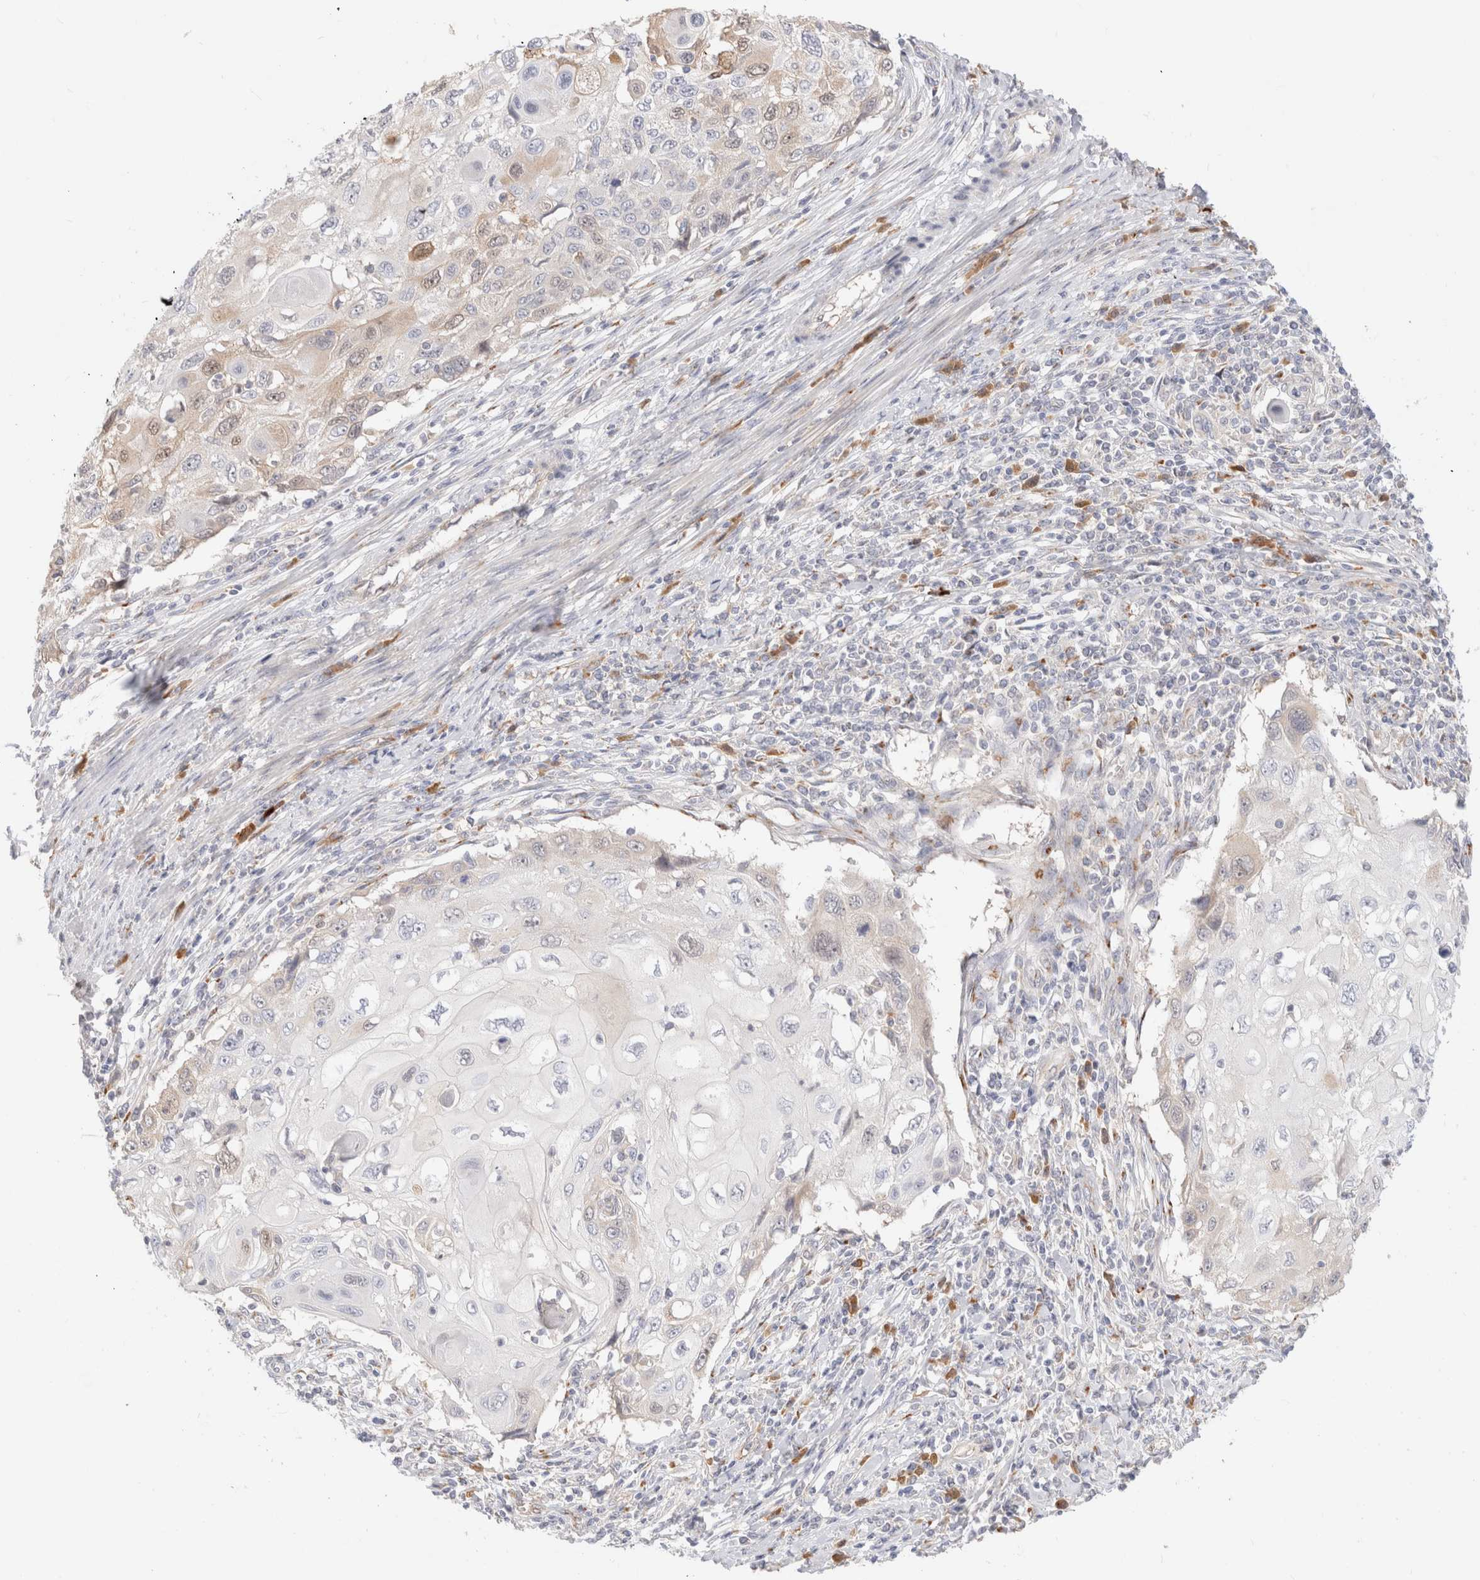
{"staining": {"intensity": "weak", "quantity": "<25%", "location": "cytoplasmic/membranous,nuclear"}, "tissue": "cervical cancer", "cell_type": "Tumor cells", "image_type": "cancer", "snomed": [{"axis": "morphology", "description": "Squamous cell carcinoma, NOS"}, {"axis": "topography", "description": "Cervix"}], "caption": "Immunohistochemistry photomicrograph of cervical squamous cell carcinoma stained for a protein (brown), which exhibits no positivity in tumor cells.", "gene": "EFCAB13", "patient": {"sex": "female", "age": 70}}